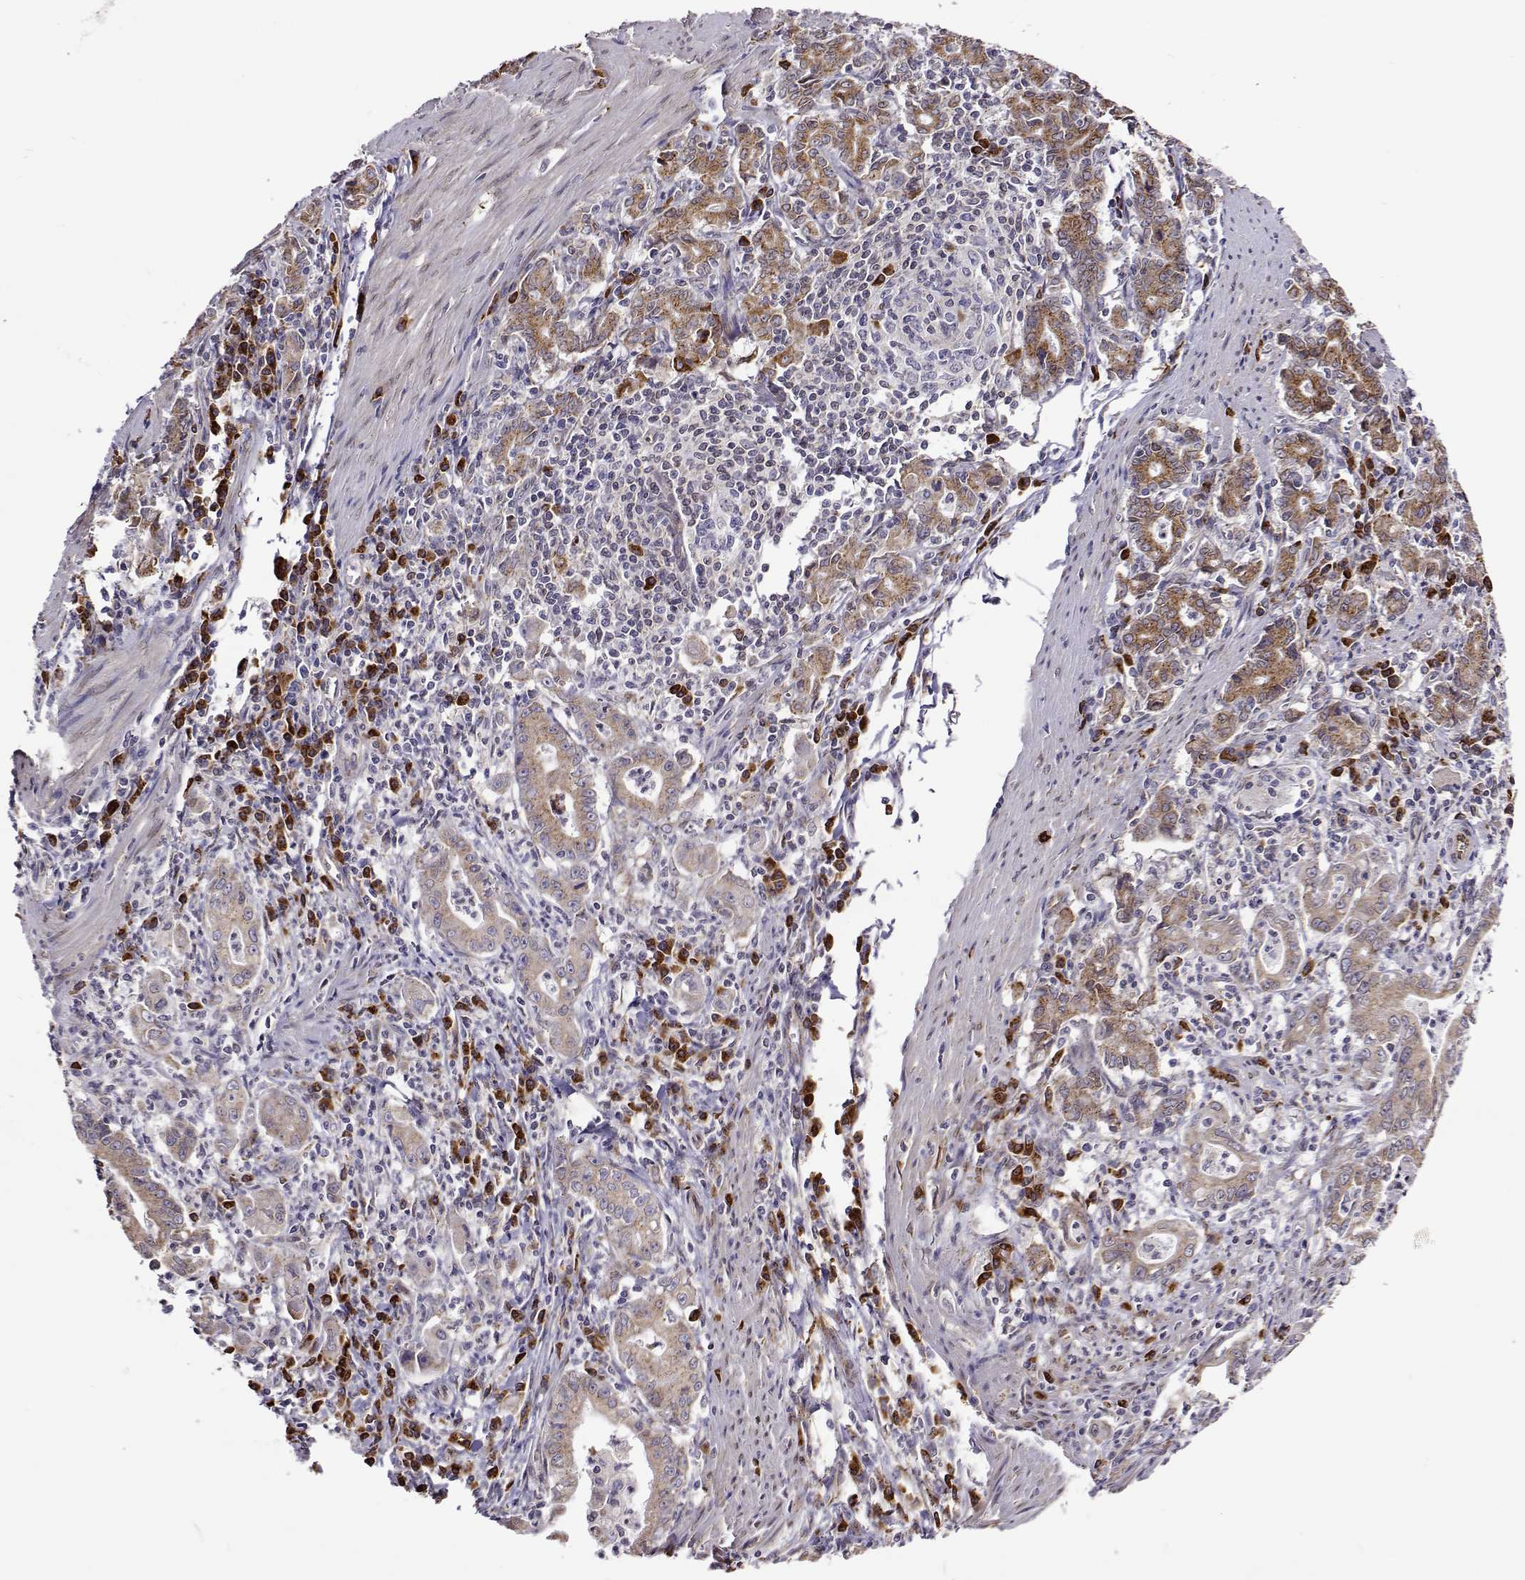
{"staining": {"intensity": "weak", "quantity": ">75%", "location": "cytoplasmic/membranous"}, "tissue": "stomach cancer", "cell_type": "Tumor cells", "image_type": "cancer", "snomed": [{"axis": "morphology", "description": "Adenocarcinoma, NOS"}, {"axis": "topography", "description": "Stomach, upper"}], "caption": "Immunohistochemical staining of stomach adenocarcinoma demonstrates low levels of weak cytoplasmic/membranous staining in approximately >75% of tumor cells.", "gene": "PGRMC2", "patient": {"sex": "female", "age": 79}}